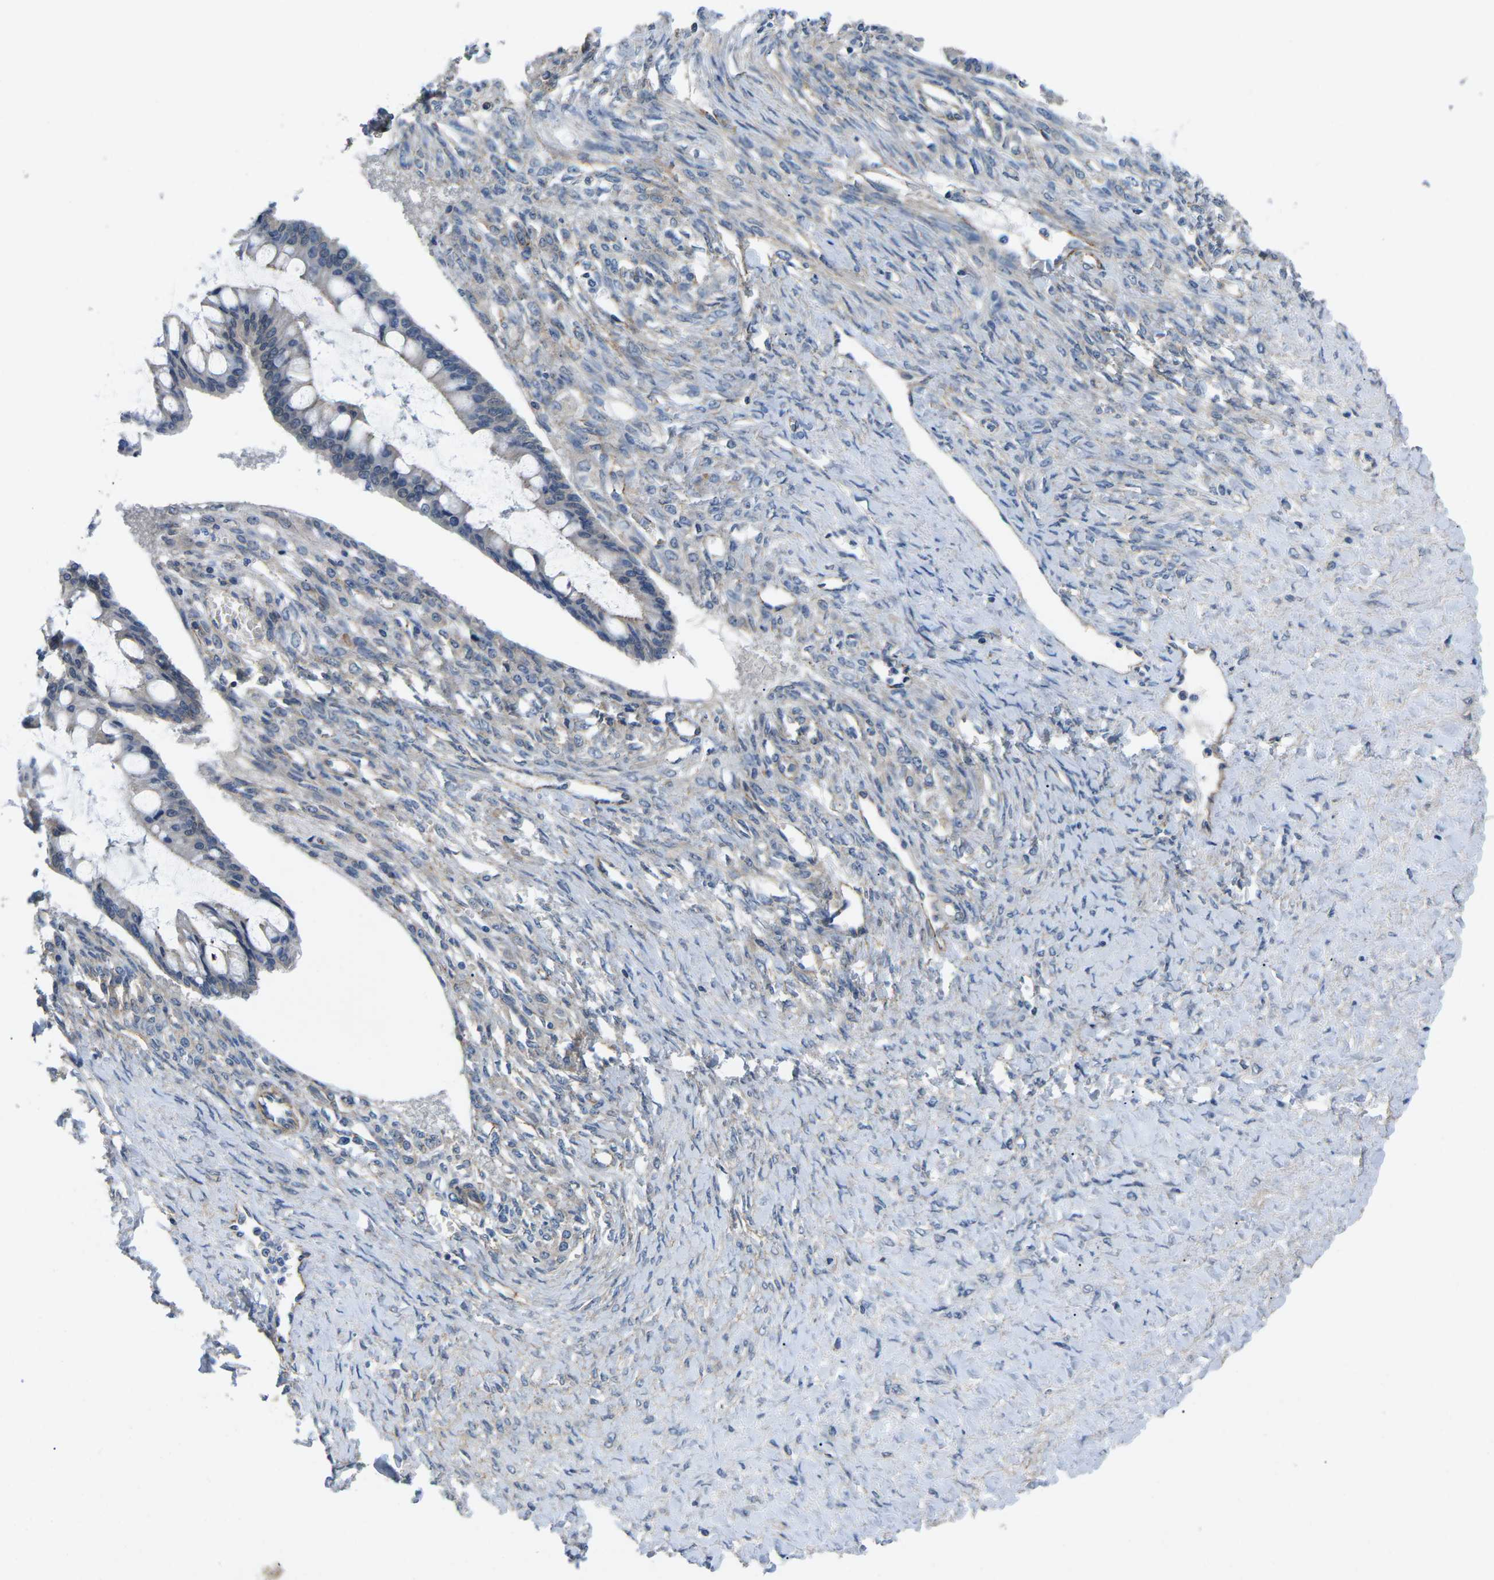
{"staining": {"intensity": "negative", "quantity": "none", "location": "none"}, "tissue": "ovarian cancer", "cell_type": "Tumor cells", "image_type": "cancer", "snomed": [{"axis": "morphology", "description": "Cystadenocarcinoma, mucinous, NOS"}, {"axis": "topography", "description": "Ovary"}], "caption": "Tumor cells are negative for brown protein staining in mucinous cystadenocarcinoma (ovarian).", "gene": "CTNND1", "patient": {"sex": "female", "age": 73}}